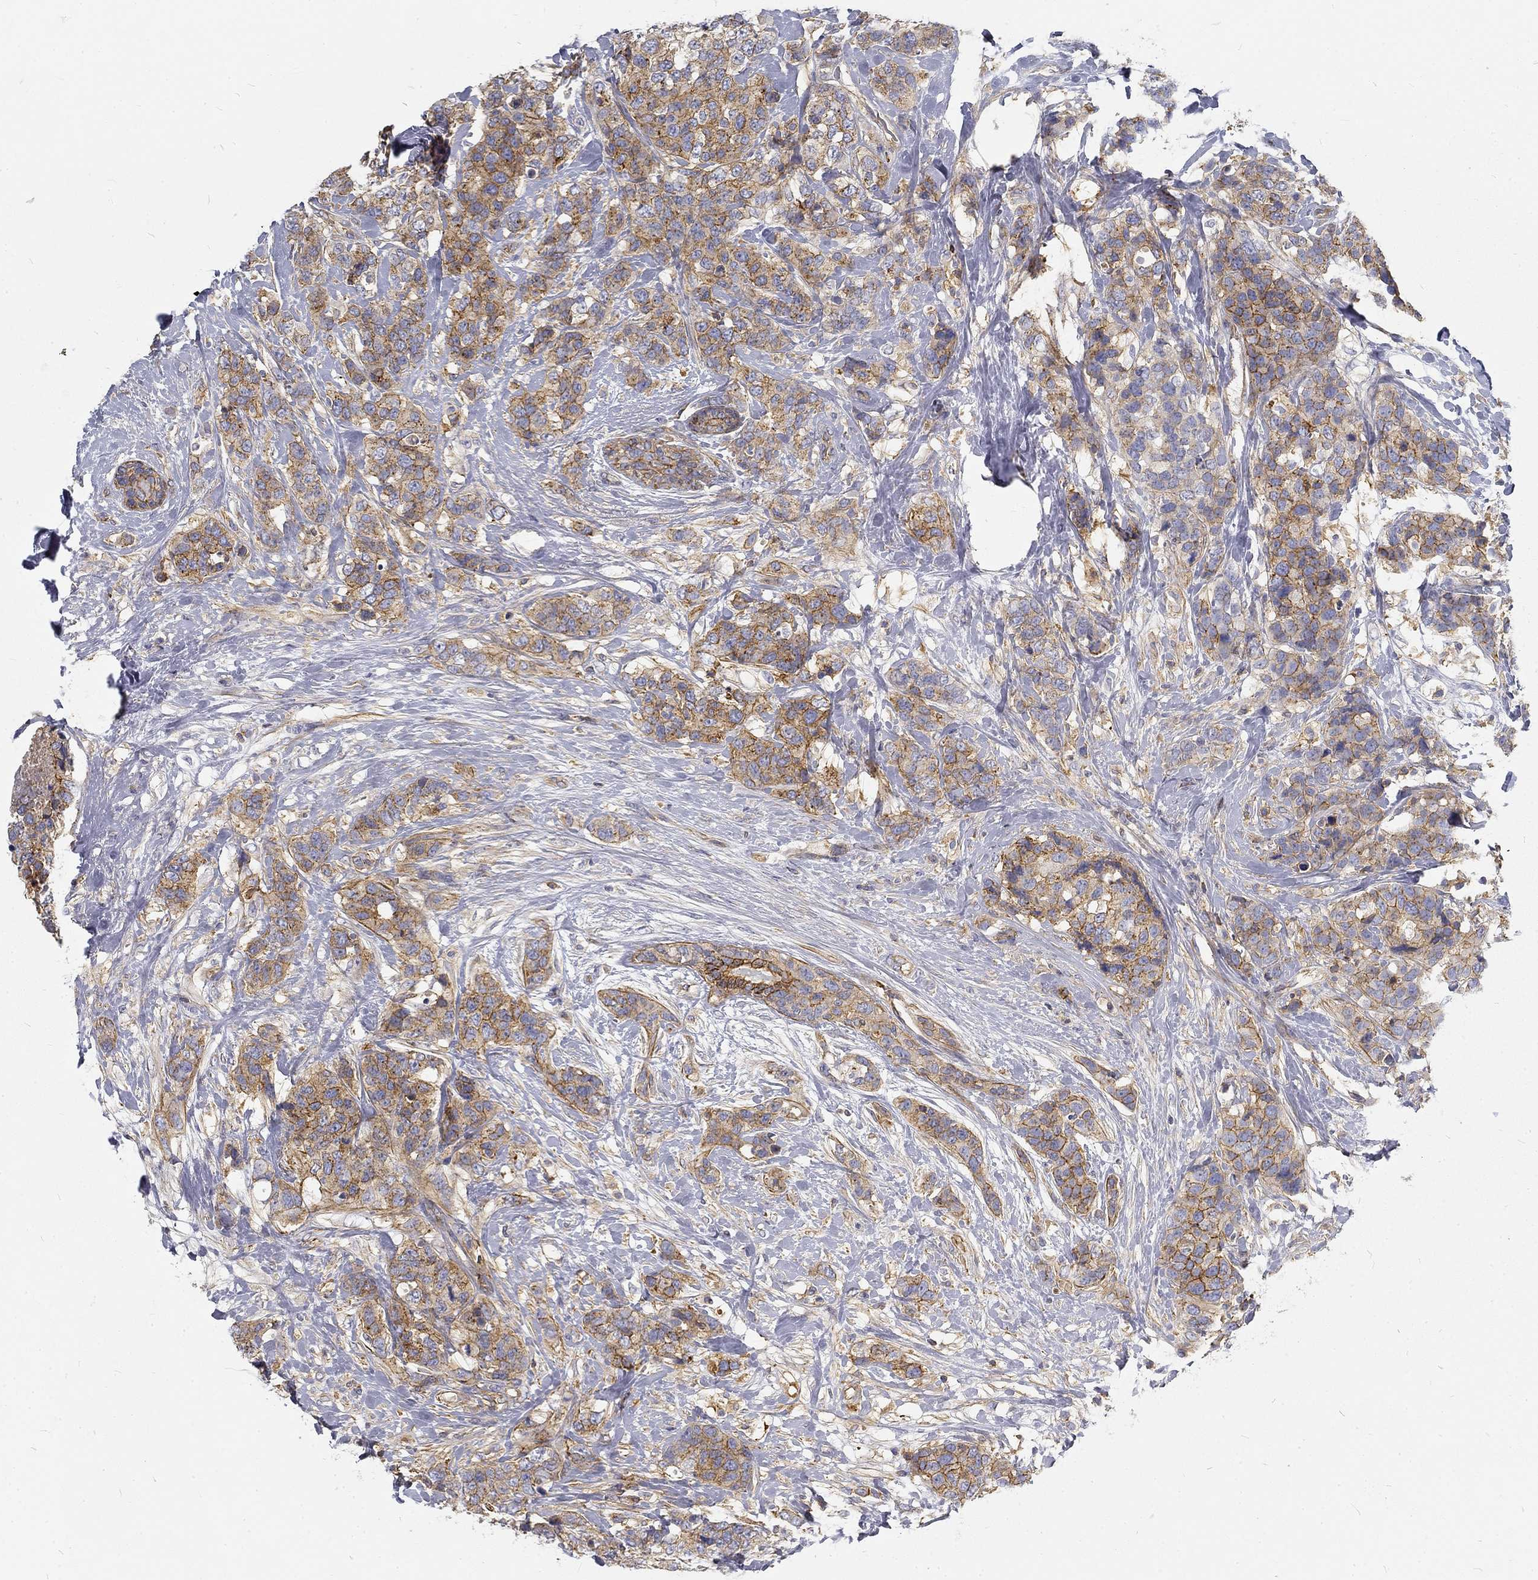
{"staining": {"intensity": "moderate", "quantity": "25%-75%", "location": "cytoplasmic/membranous"}, "tissue": "breast cancer", "cell_type": "Tumor cells", "image_type": "cancer", "snomed": [{"axis": "morphology", "description": "Lobular carcinoma"}, {"axis": "topography", "description": "Breast"}], "caption": "Breast lobular carcinoma stained for a protein displays moderate cytoplasmic/membranous positivity in tumor cells.", "gene": "MTMR11", "patient": {"sex": "female", "age": 59}}